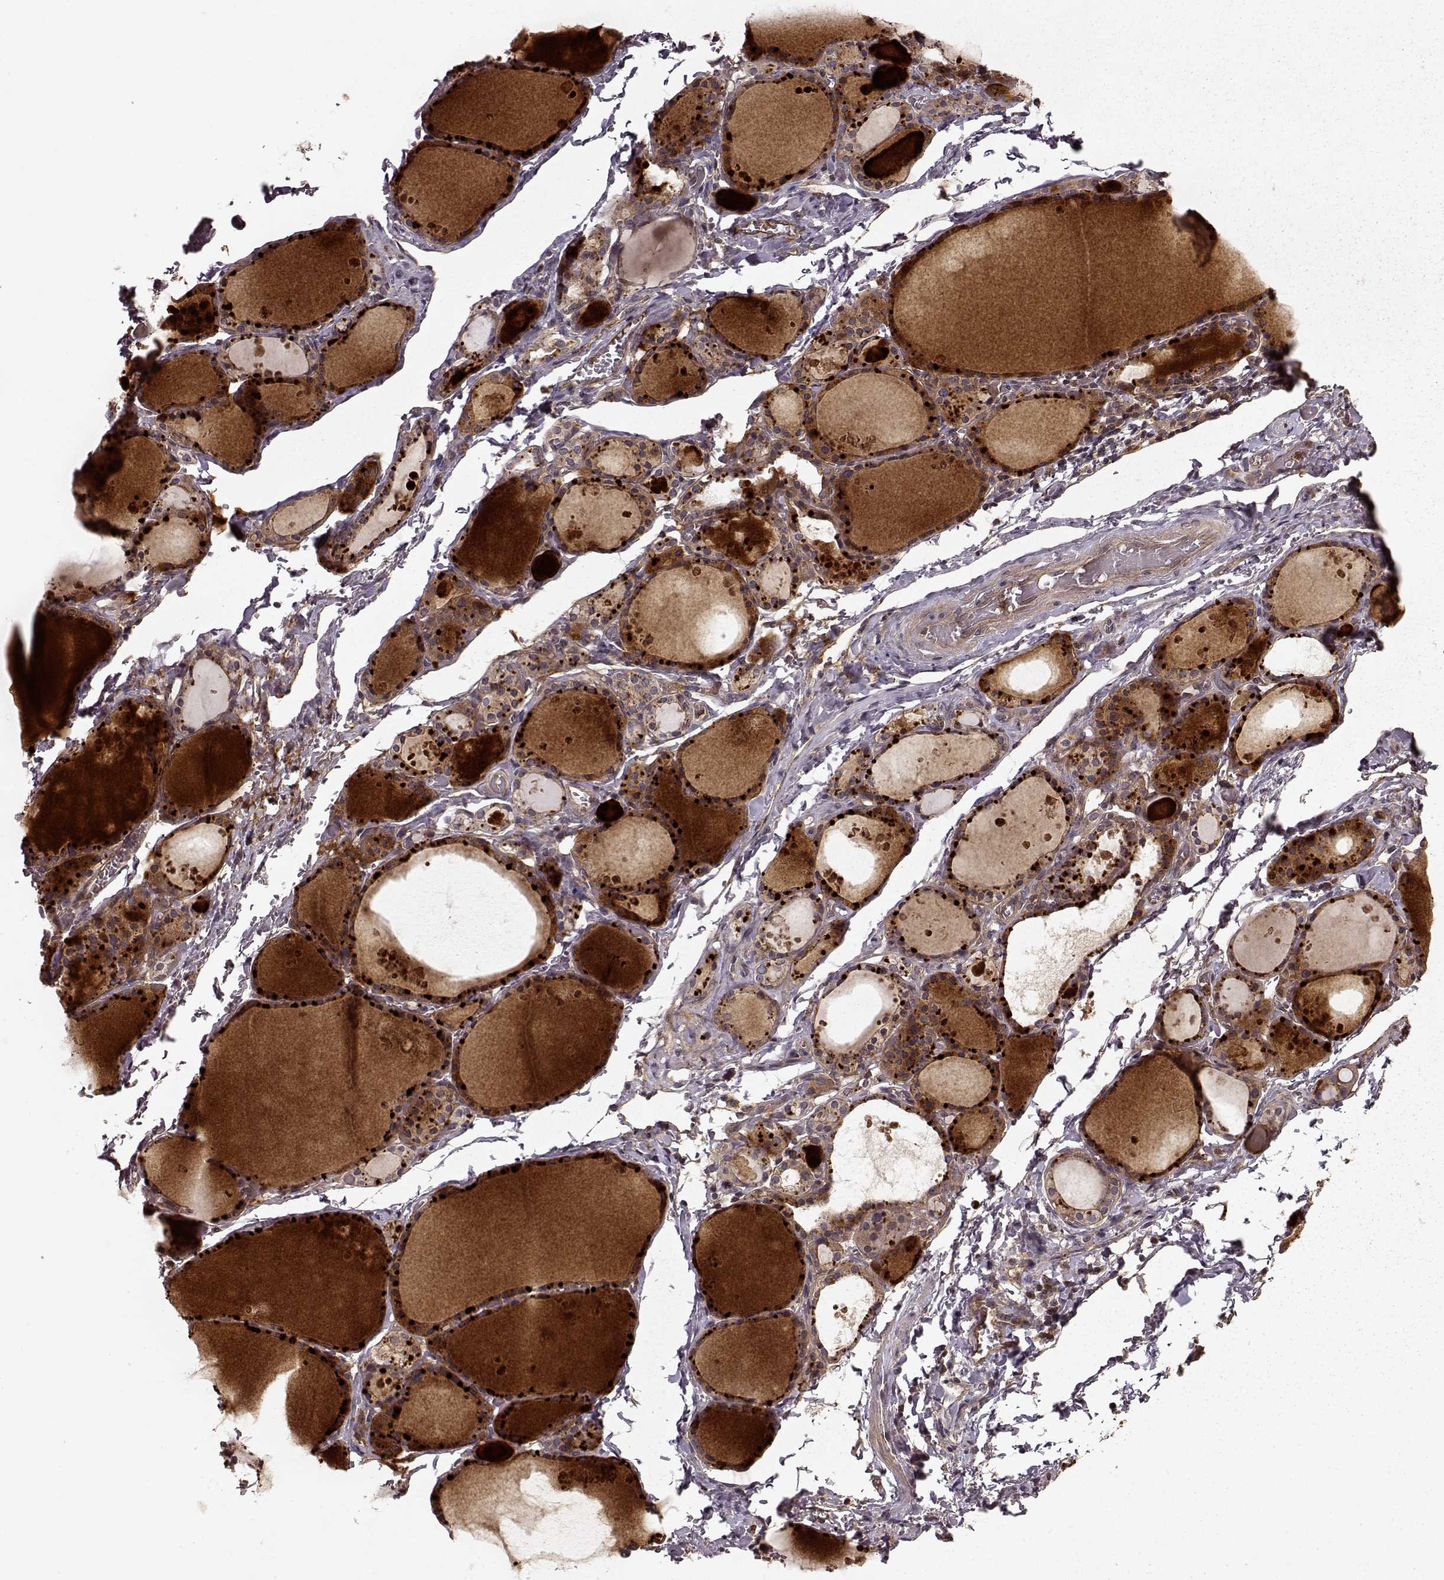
{"staining": {"intensity": "weak", "quantity": ">75%", "location": "cytoplasmic/membranous"}, "tissue": "thyroid gland", "cell_type": "Glandular cells", "image_type": "normal", "snomed": [{"axis": "morphology", "description": "Normal tissue, NOS"}, {"axis": "topography", "description": "Thyroid gland"}], "caption": "The micrograph reveals staining of benign thyroid gland, revealing weak cytoplasmic/membranous protein positivity (brown color) within glandular cells.", "gene": "IFRD2", "patient": {"sex": "male", "age": 68}}